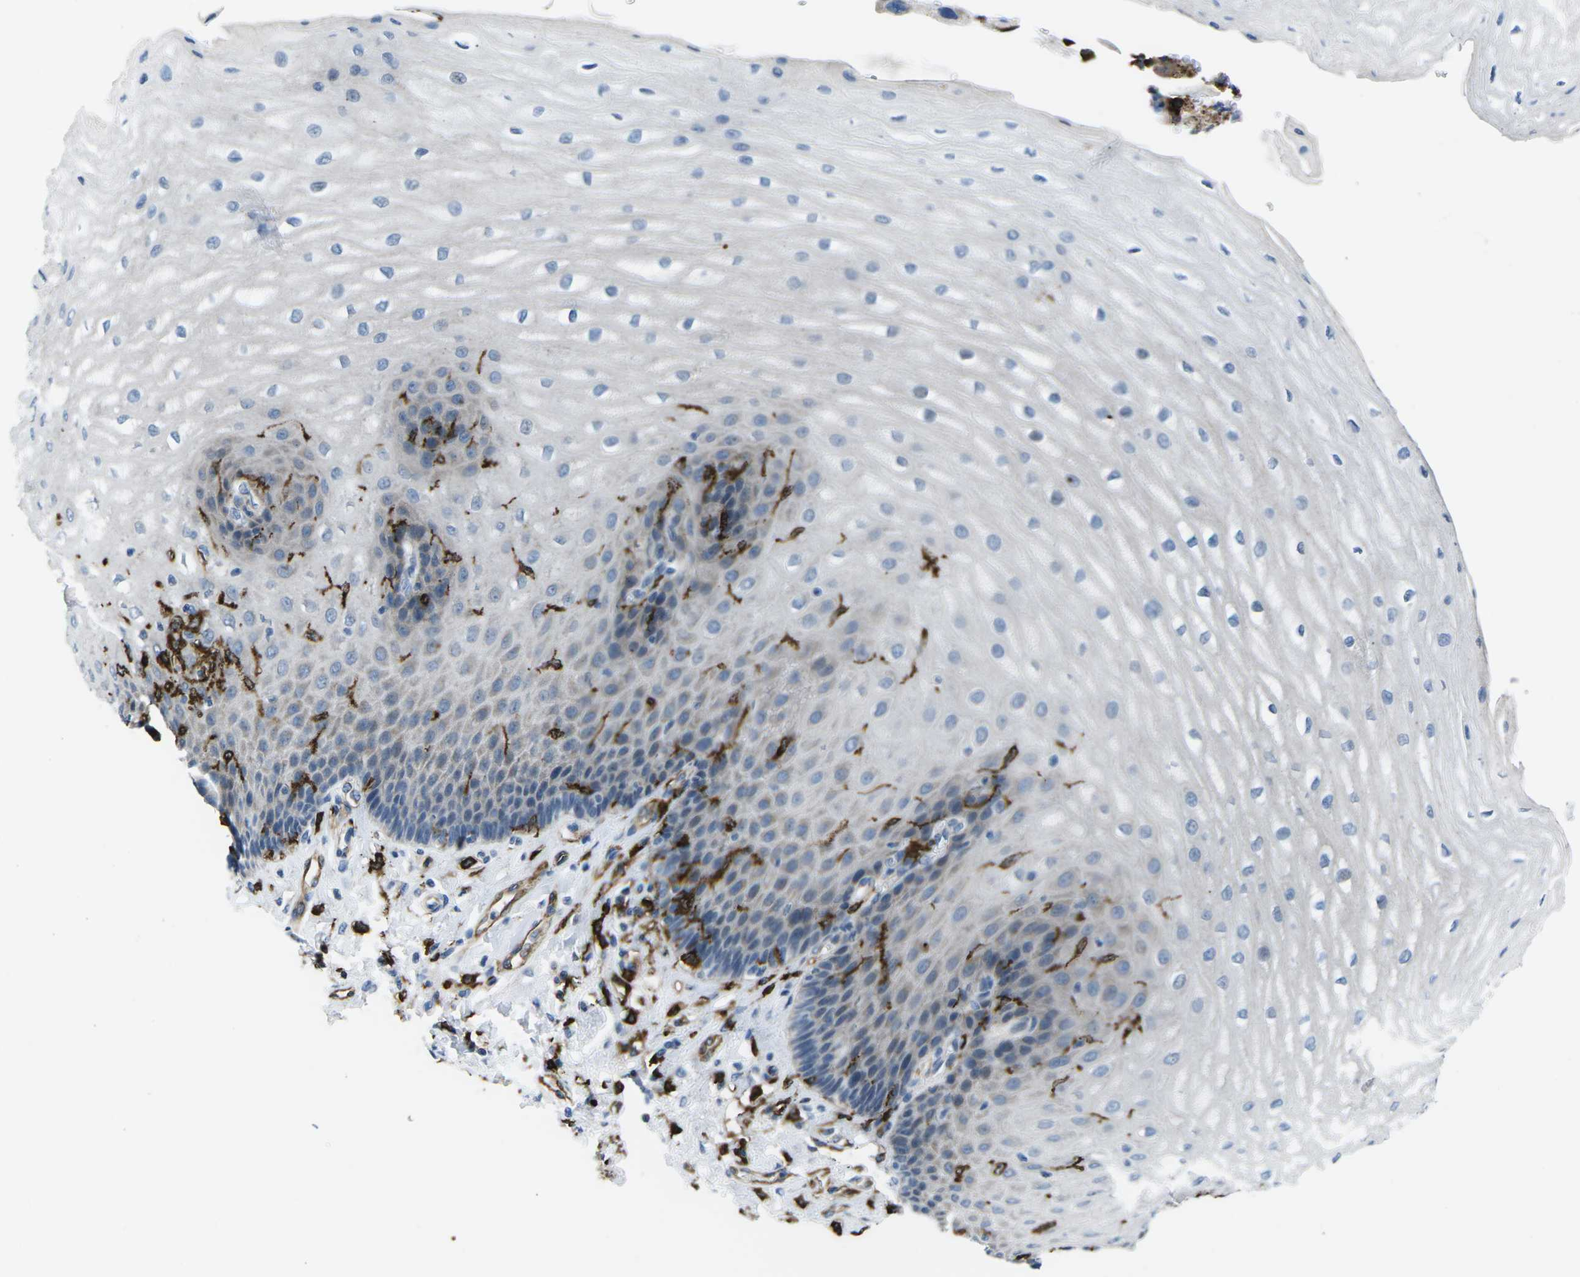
{"staining": {"intensity": "weak", "quantity": "25%-75%", "location": "cytoplasmic/membranous"}, "tissue": "esophagus", "cell_type": "Squamous epithelial cells", "image_type": "normal", "snomed": [{"axis": "morphology", "description": "Normal tissue, NOS"}, {"axis": "topography", "description": "Esophagus"}], "caption": "Immunohistochemical staining of normal esophagus demonstrates 25%-75% levels of weak cytoplasmic/membranous protein positivity in about 25%-75% of squamous epithelial cells. (Brightfield microscopy of DAB IHC at high magnification).", "gene": "PTPN1", "patient": {"sex": "male", "age": 54}}